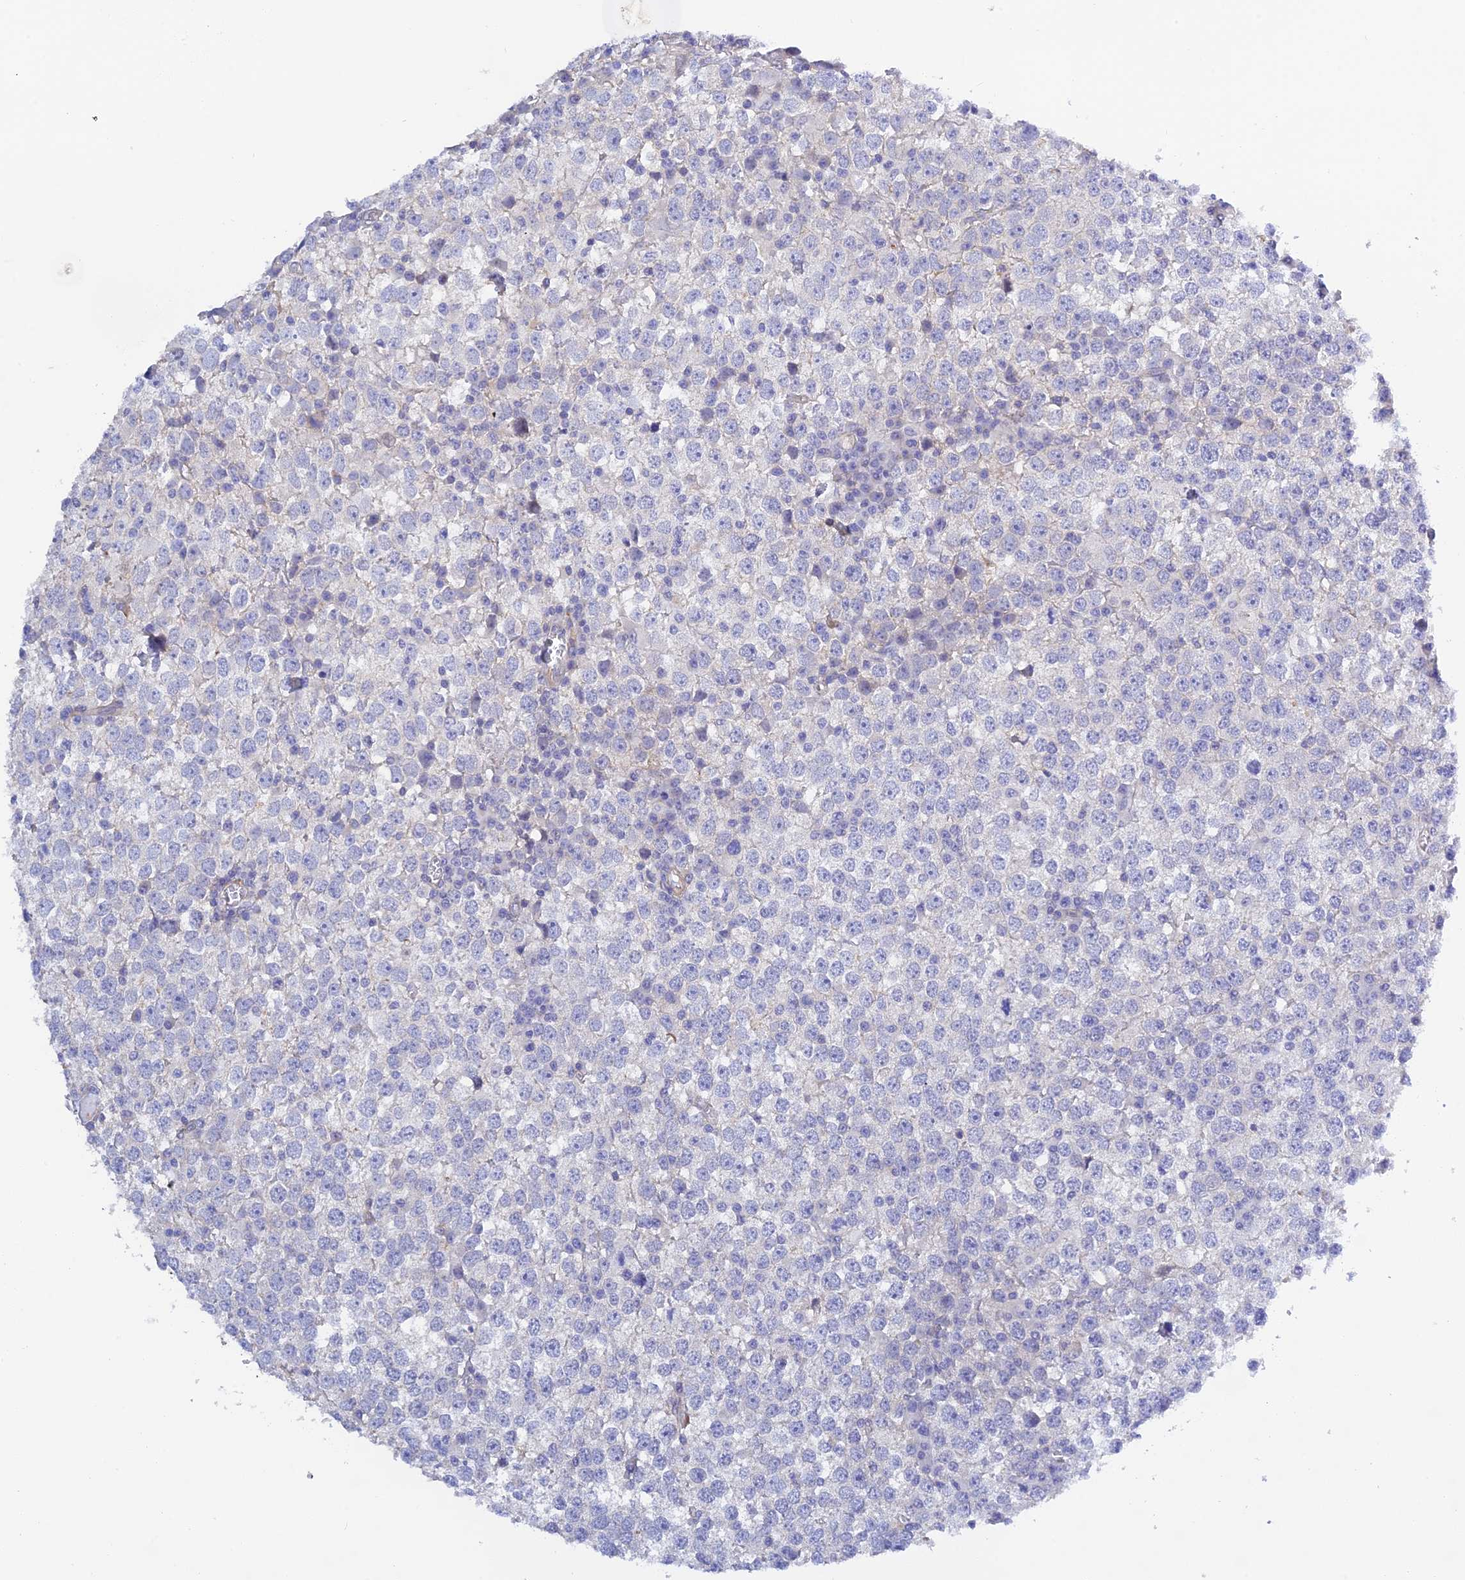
{"staining": {"intensity": "negative", "quantity": "none", "location": "none"}, "tissue": "testis cancer", "cell_type": "Tumor cells", "image_type": "cancer", "snomed": [{"axis": "morphology", "description": "Seminoma, NOS"}, {"axis": "topography", "description": "Testis"}], "caption": "High magnification brightfield microscopy of testis seminoma stained with DAB (3,3'-diaminobenzidine) (brown) and counterstained with hematoxylin (blue): tumor cells show no significant expression. (DAB (3,3'-diaminobenzidine) immunohistochemistry visualized using brightfield microscopy, high magnification).", "gene": "ZDHHC16", "patient": {"sex": "male", "age": 65}}